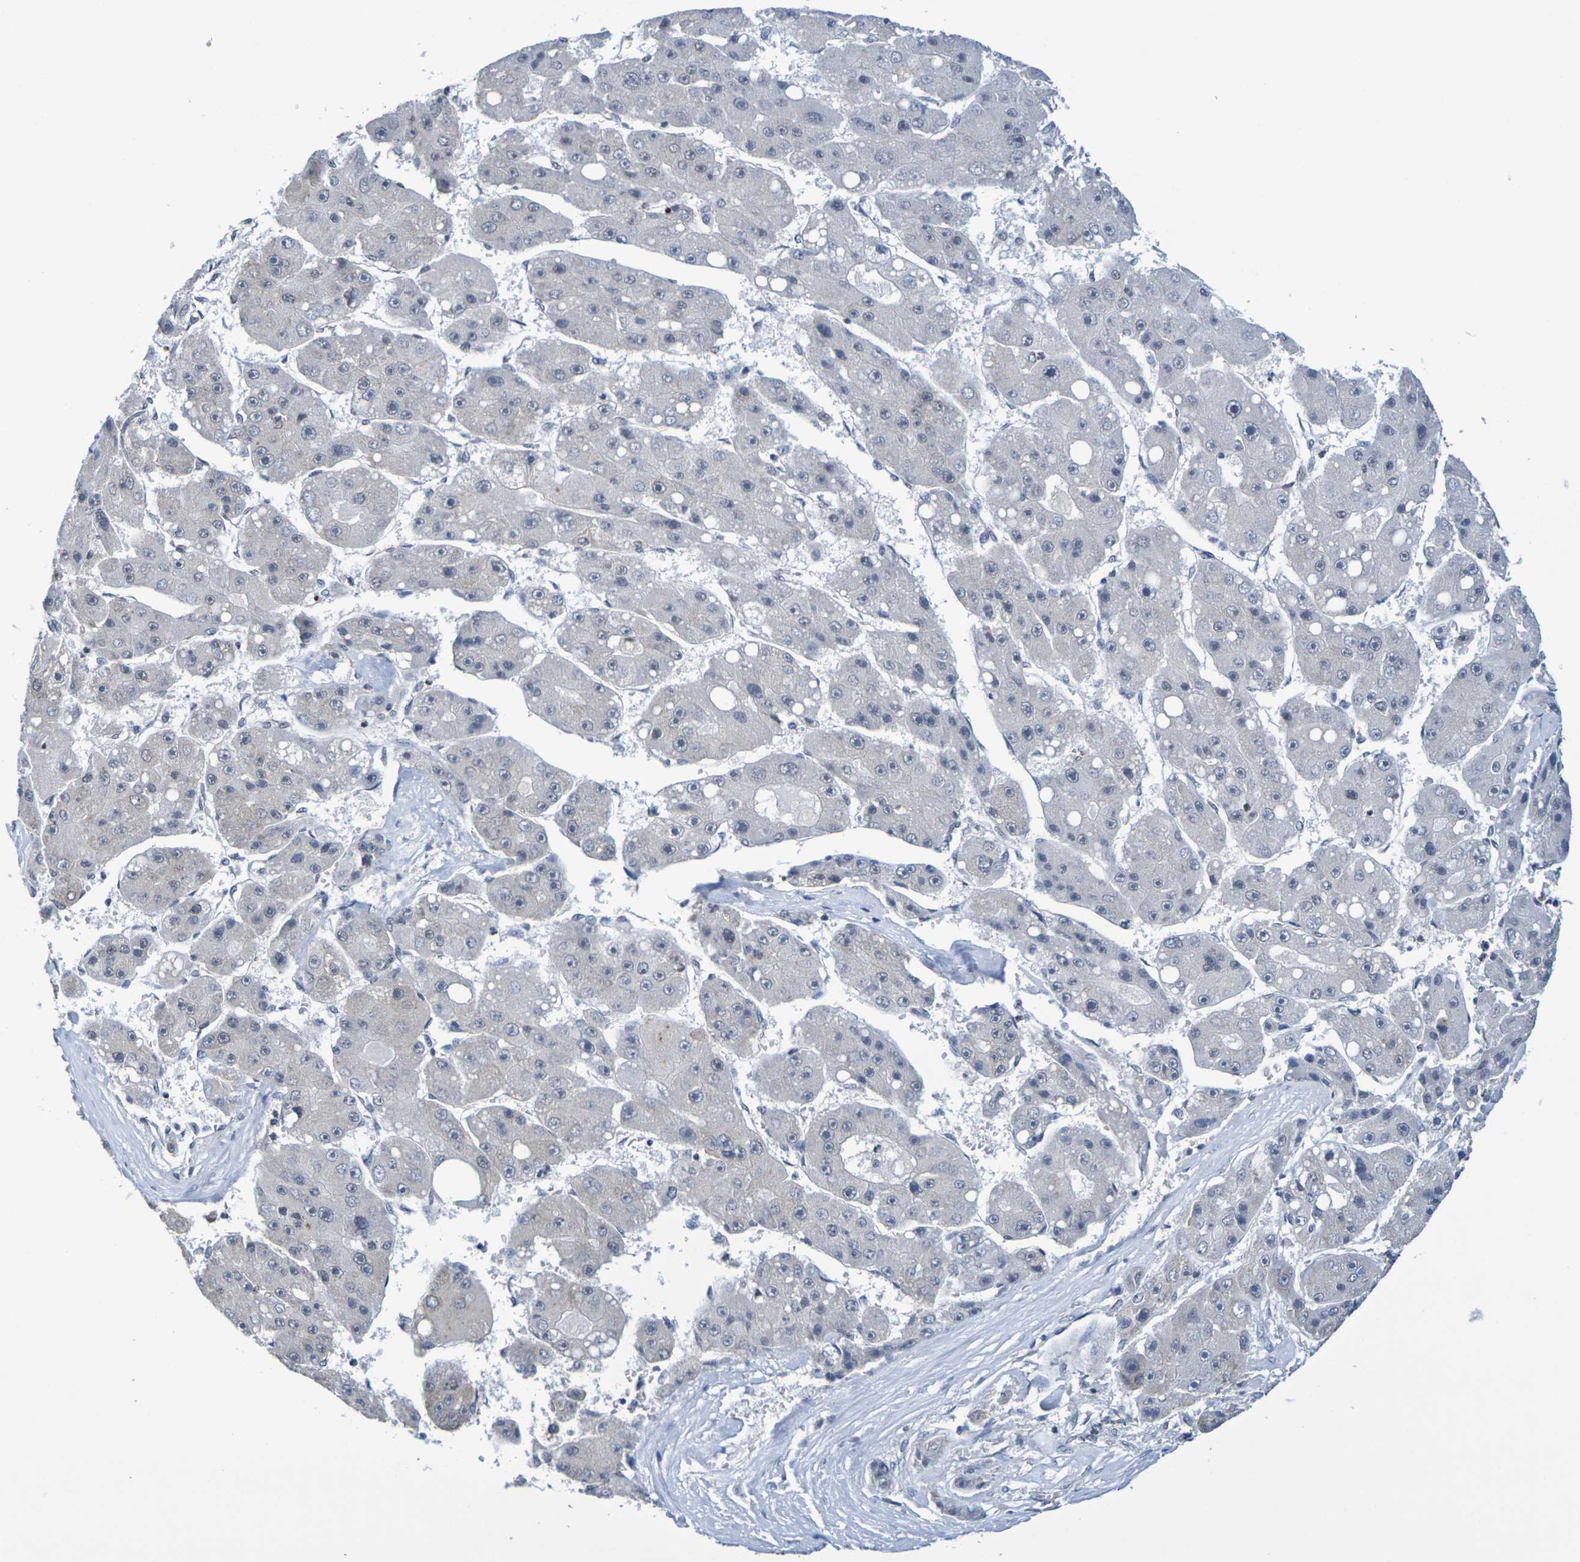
{"staining": {"intensity": "negative", "quantity": "none", "location": "none"}, "tissue": "liver cancer", "cell_type": "Tumor cells", "image_type": "cancer", "snomed": [{"axis": "morphology", "description": "Carcinoma, Hepatocellular, NOS"}, {"axis": "topography", "description": "Liver"}], "caption": "Immunohistochemistry (IHC) photomicrograph of neoplastic tissue: human liver cancer stained with DAB shows no significant protein positivity in tumor cells.", "gene": "CHRNB1", "patient": {"sex": "female", "age": 61}}